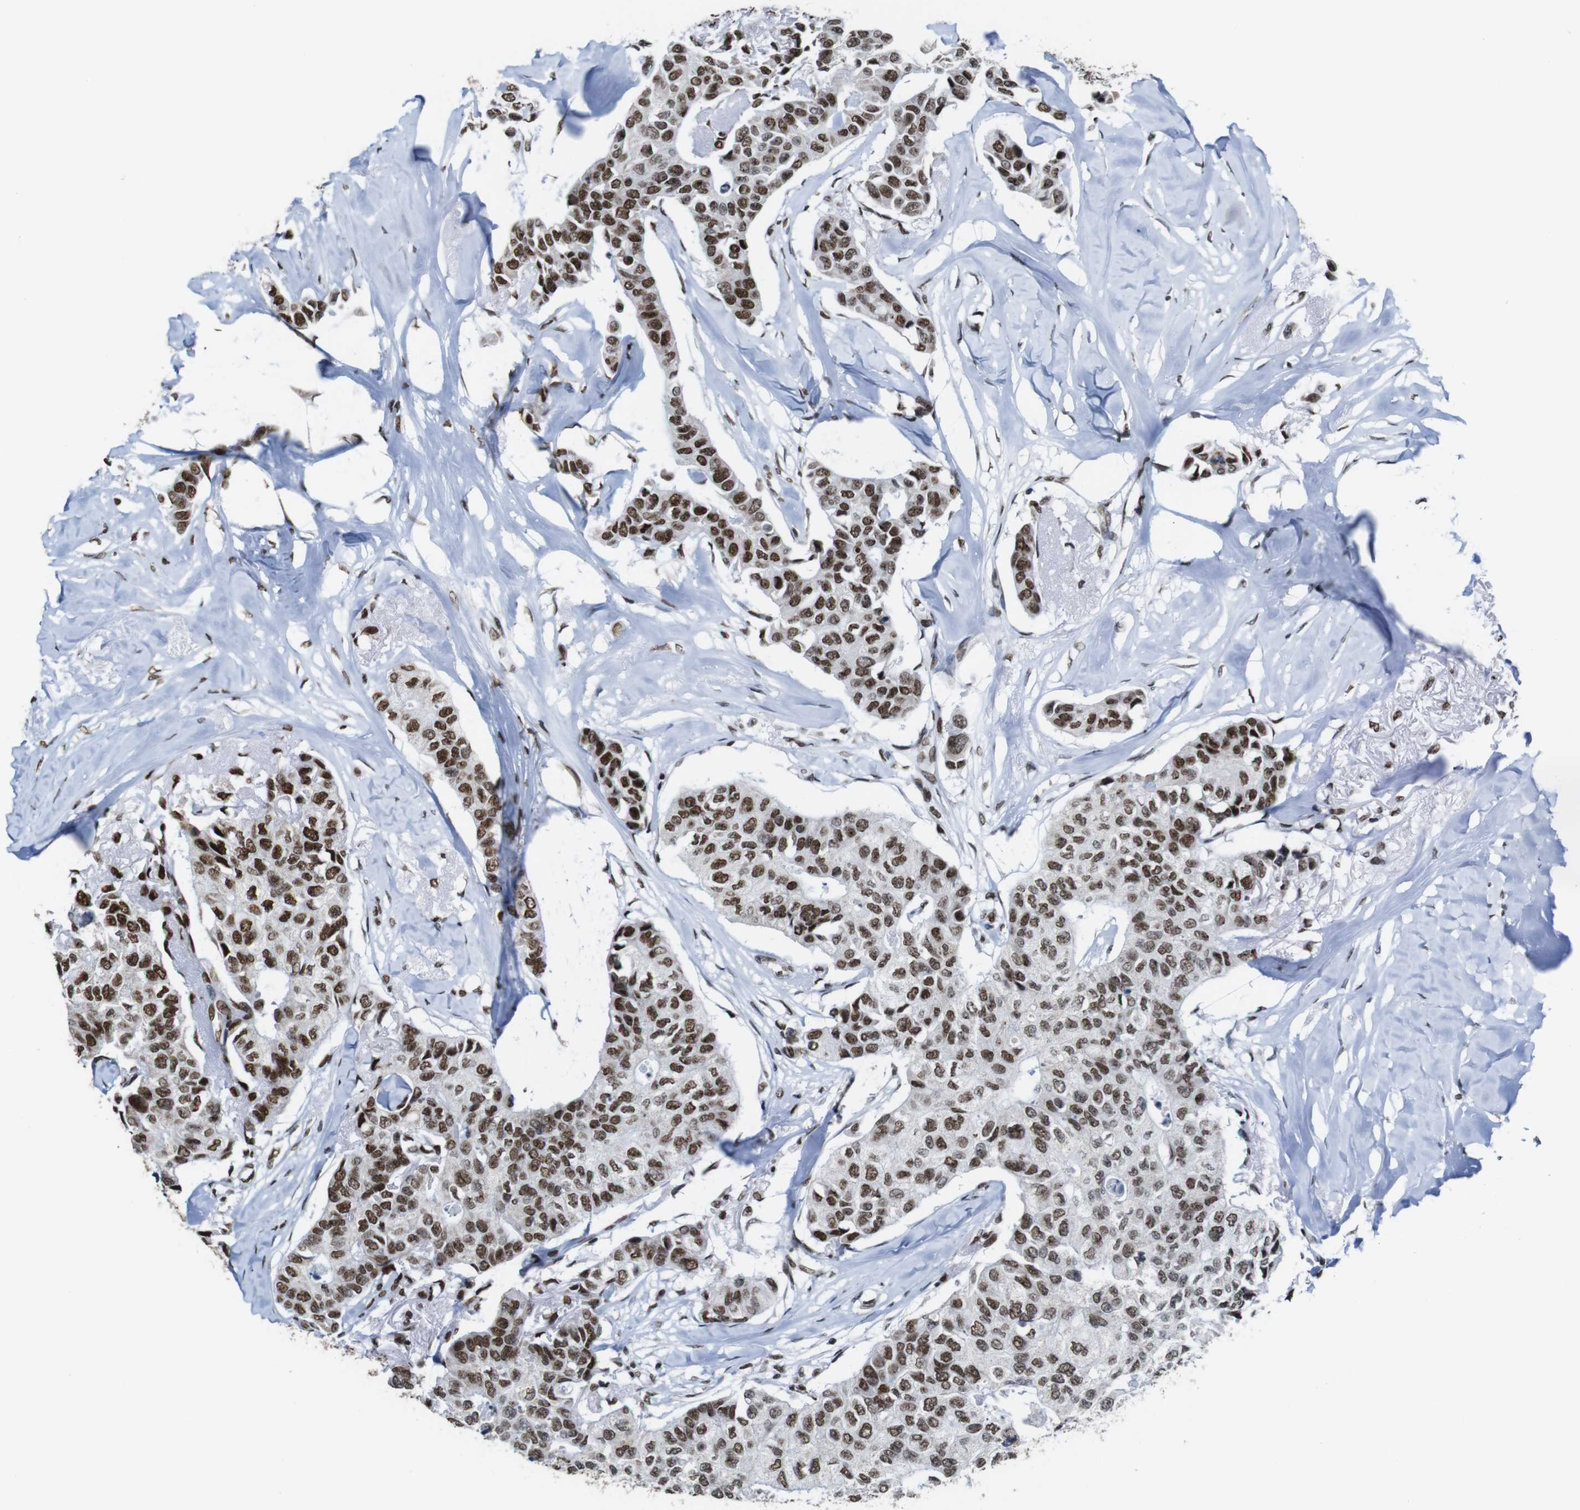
{"staining": {"intensity": "strong", "quantity": ">75%", "location": "nuclear"}, "tissue": "breast cancer", "cell_type": "Tumor cells", "image_type": "cancer", "snomed": [{"axis": "morphology", "description": "Duct carcinoma"}, {"axis": "topography", "description": "Breast"}], "caption": "A brown stain highlights strong nuclear positivity of a protein in human breast cancer tumor cells. (Stains: DAB in brown, nuclei in blue, Microscopy: brightfield microscopy at high magnification).", "gene": "ROMO1", "patient": {"sex": "female", "age": 80}}